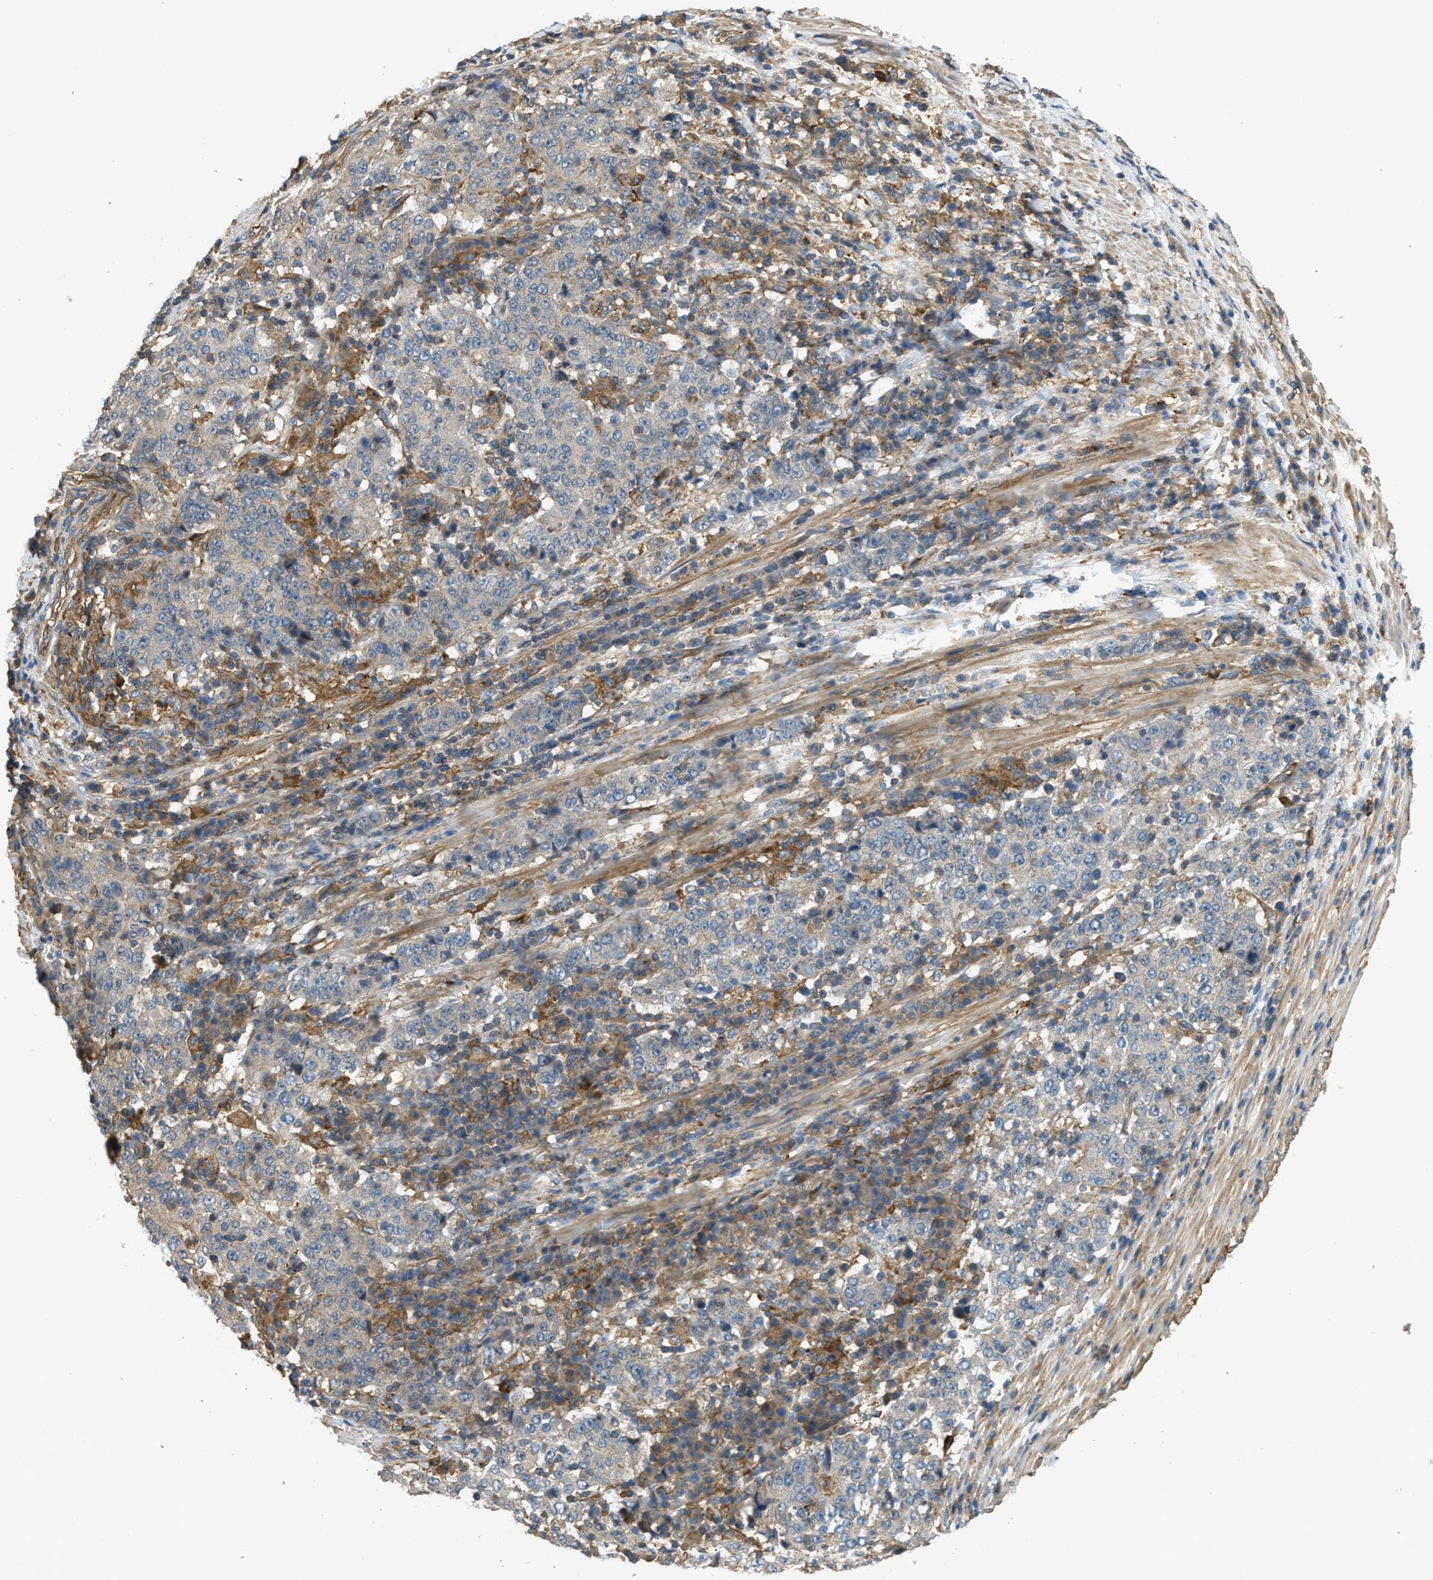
{"staining": {"intensity": "negative", "quantity": "none", "location": "none"}, "tissue": "stomach cancer", "cell_type": "Tumor cells", "image_type": "cancer", "snomed": [{"axis": "morphology", "description": "Adenocarcinoma, NOS"}, {"axis": "topography", "description": "Stomach"}], "caption": "Tumor cells are negative for protein expression in human stomach cancer (adenocarcinoma).", "gene": "BAG4", "patient": {"sex": "male", "age": 59}}